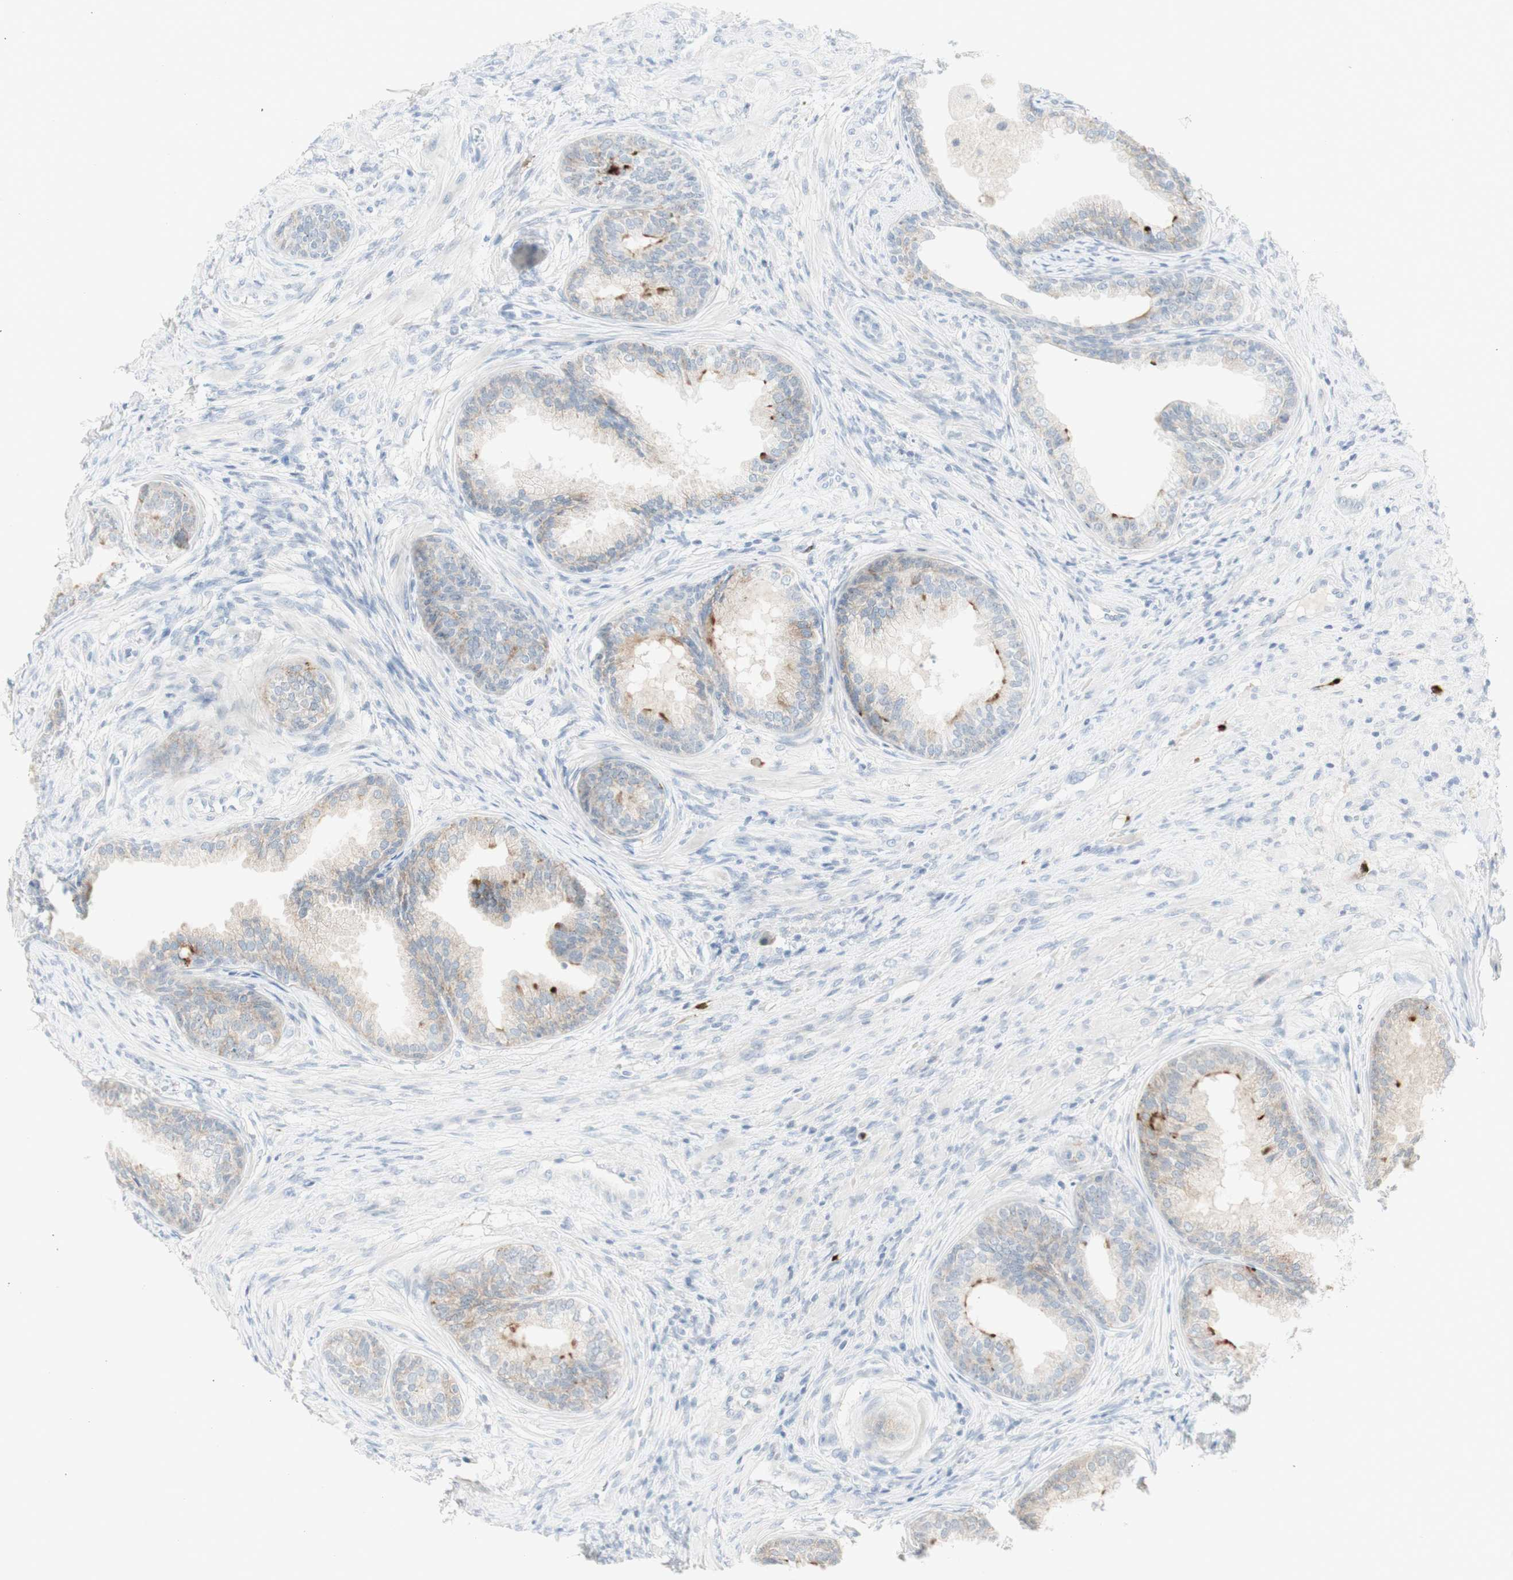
{"staining": {"intensity": "moderate", "quantity": "<25%", "location": "cytoplasmic/membranous"}, "tissue": "prostate", "cell_type": "Glandular cells", "image_type": "normal", "snomed": [{"axis": "morphology", "description": "Normal tissue, NOS"}, {"axis": "topography", "description": "Prostate"}], "caption": "The immunohistochemical stain shows moderate cytoplasmic/membranous positivity in glandular cells of benign prostate.", "gene": "MDK", "patient": {"sex": "male", "age": 76}}